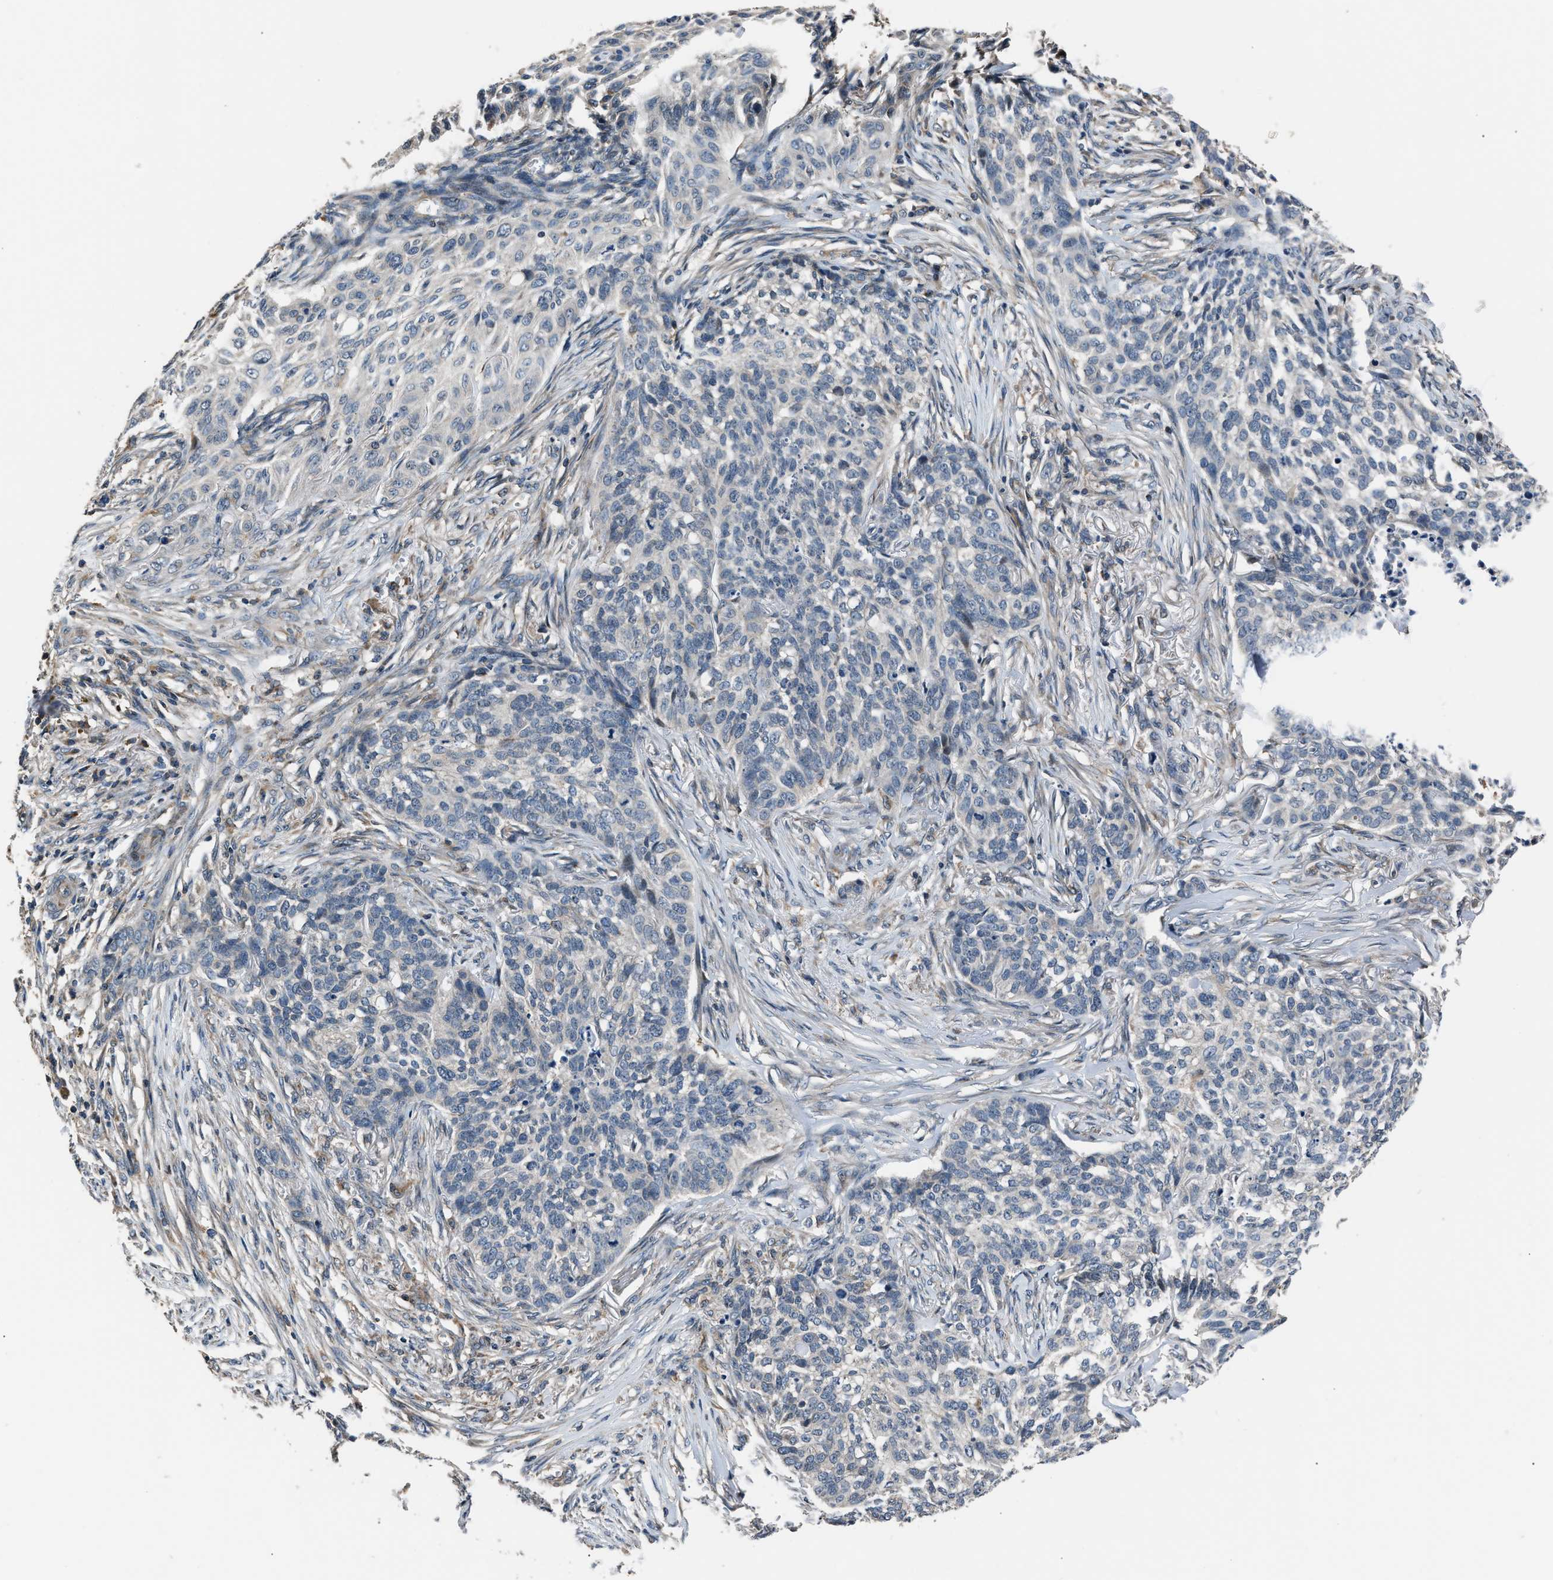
{"staining": {"intensity": "negative", "quantity": "none", "location": "none"}, "tissue": "skin cancer", "cell_type": "Tumor cells", "image_type": "cancer", "snomed": [{"axis": "morphology", "description": "Basal cell carcinoma"}, {"axis": "topography", "description": "Skin"}], "caption": "There is no significant positivity in tumor cells of skin cancer (basal cell carcinoma).", "gene": "TNRC18", "patient": {"sex": "male", "age": 85}}